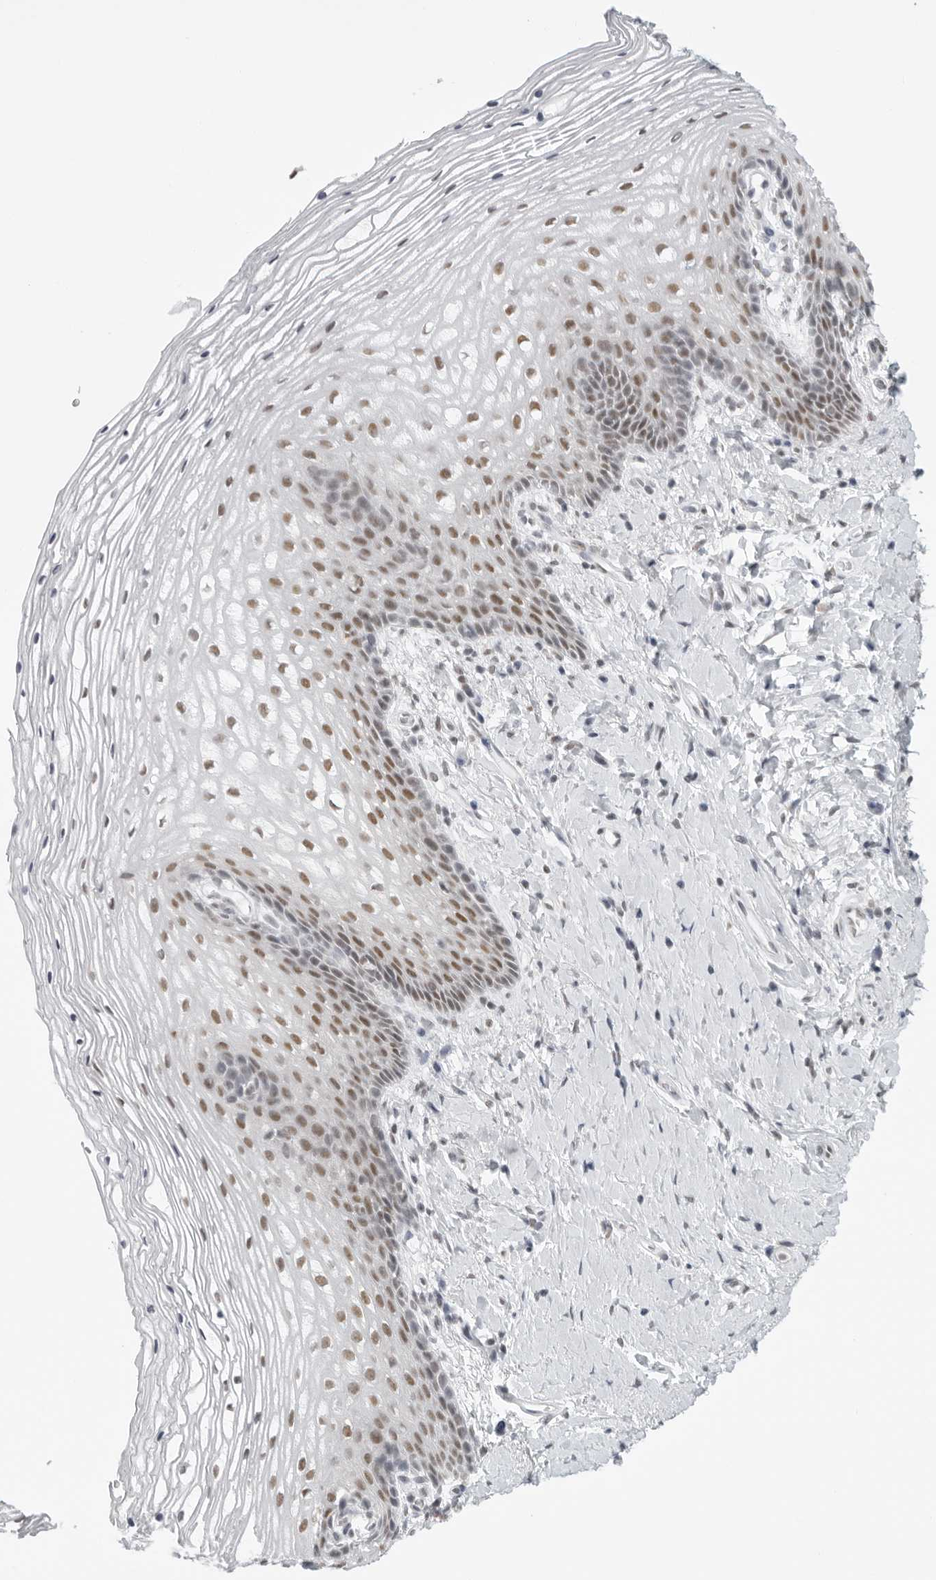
{"staining": {"intensity": "moderate", "quantity": "25%-75%", "location": "nuclear"}, "tissue": "vagina", "cell_type": "Squamous epithelial cells", "image_type": "normal", "snomed": [{"axis": "morphology", "description": "Normal tissue, NOS"}, {"axis": "topography", "description": "Vagina"}], "caption": "Immunohistochemistry (IHC) (DAB (3,3'-diaminobenzidine)) staining of unremarkable human vagina shows moderate nuclear protein staining in approximately 25%-75% of squamous epithelial cells.", "gene": "RPA2", "patient": {"sex": "female", "age": 60}}